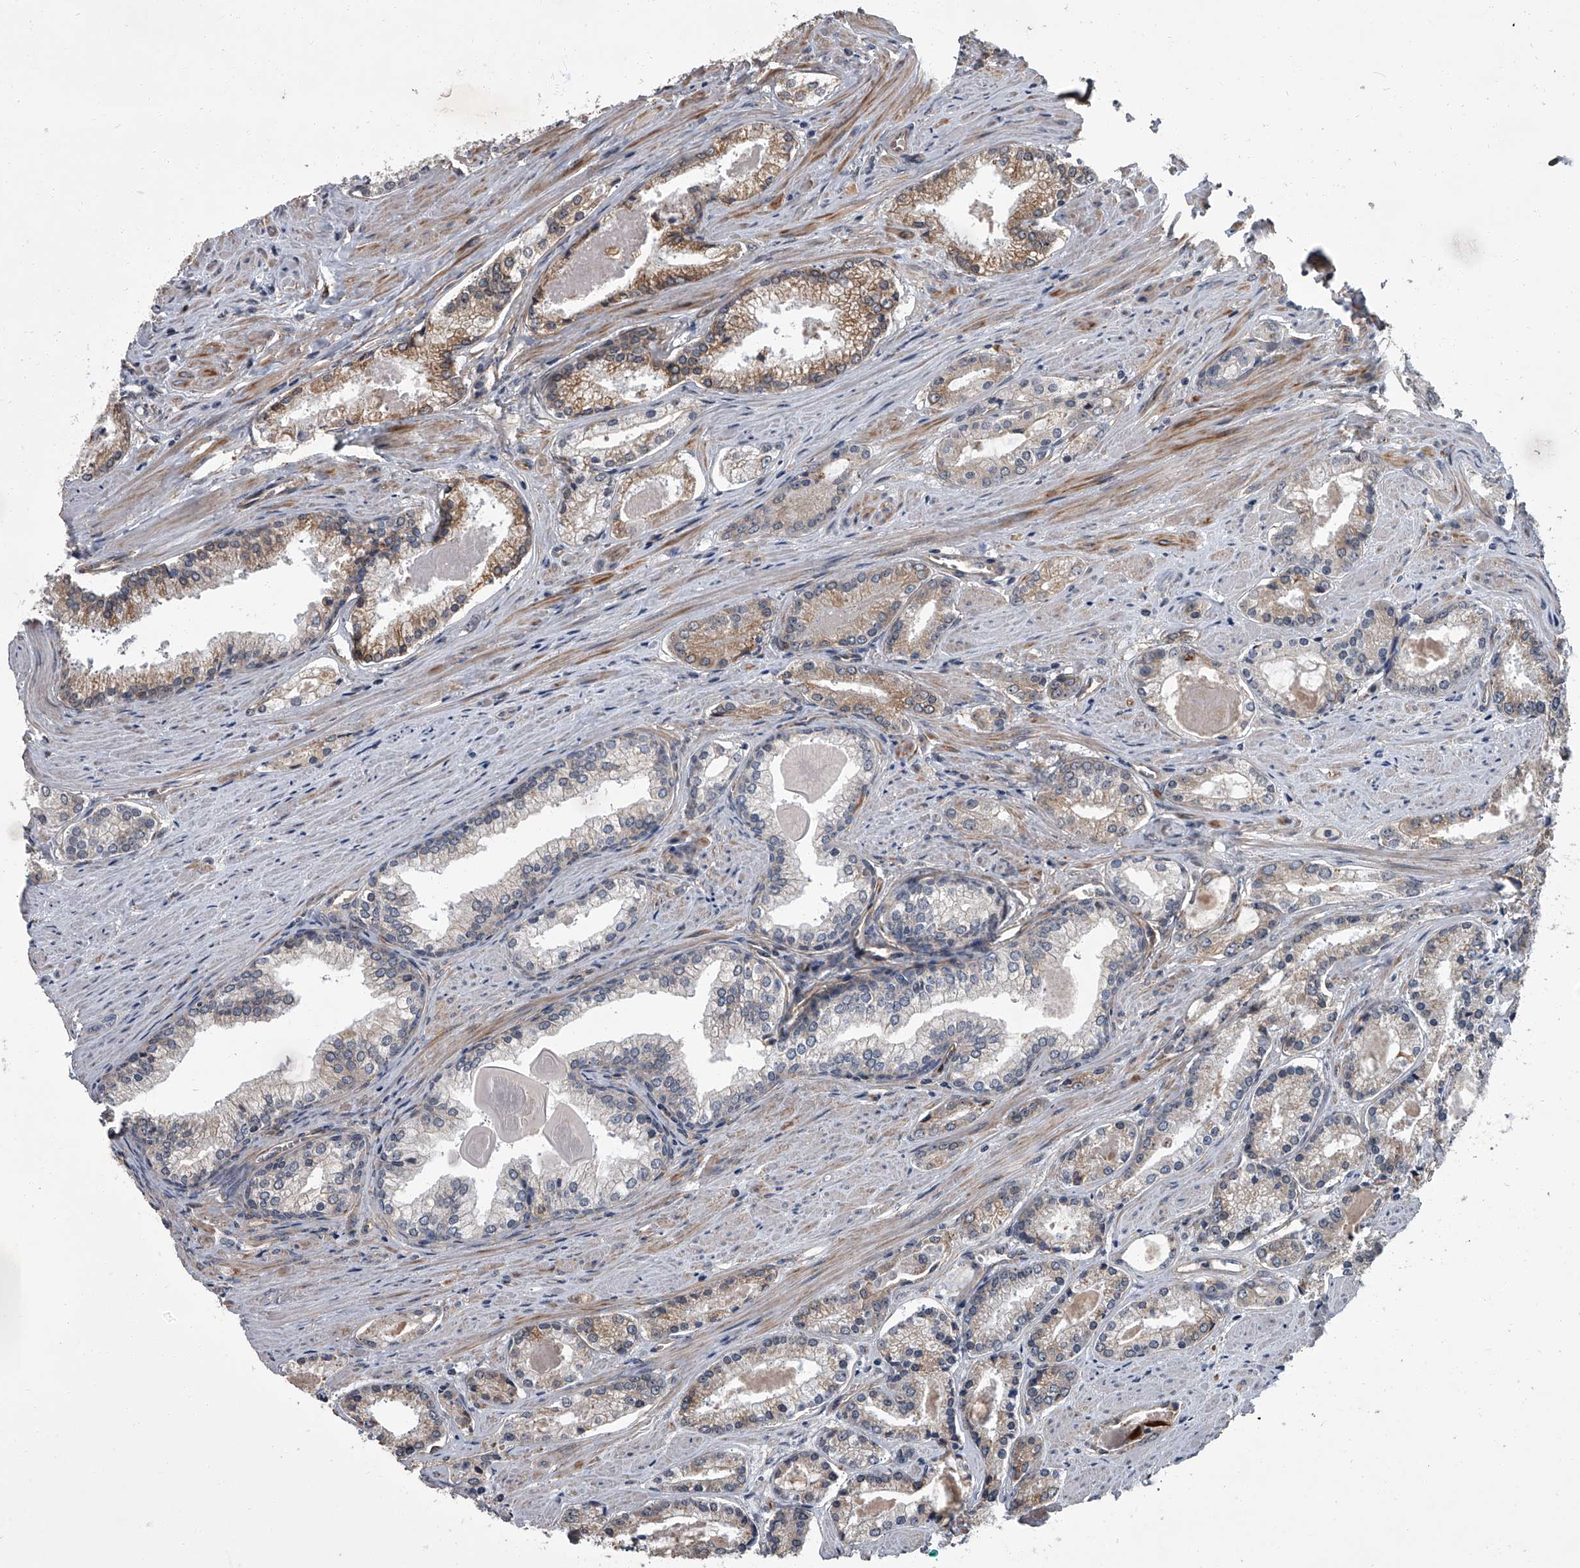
{"staining": {"intensity": "moderate", "quantity": "<25%", "location": "cytoplasmic/membranous"}, "tissue": "prostate cancer", "cell_type": "Tumor cells", "image_type": "cancer", "snomed": [{"axis": "morphology", "description": "Adenocarcinoma, Low grade"}, {"axis": "topography", "description": "Prostate"}], "caption": "The immunohistochemical stain shows moderate cytoplasmic/membranous expression in tumor cells of low-grade adenocarcinoma (prostate) tissue.", "gene": "SIRT4", "patient": {"sex": "male", "age": 54}}